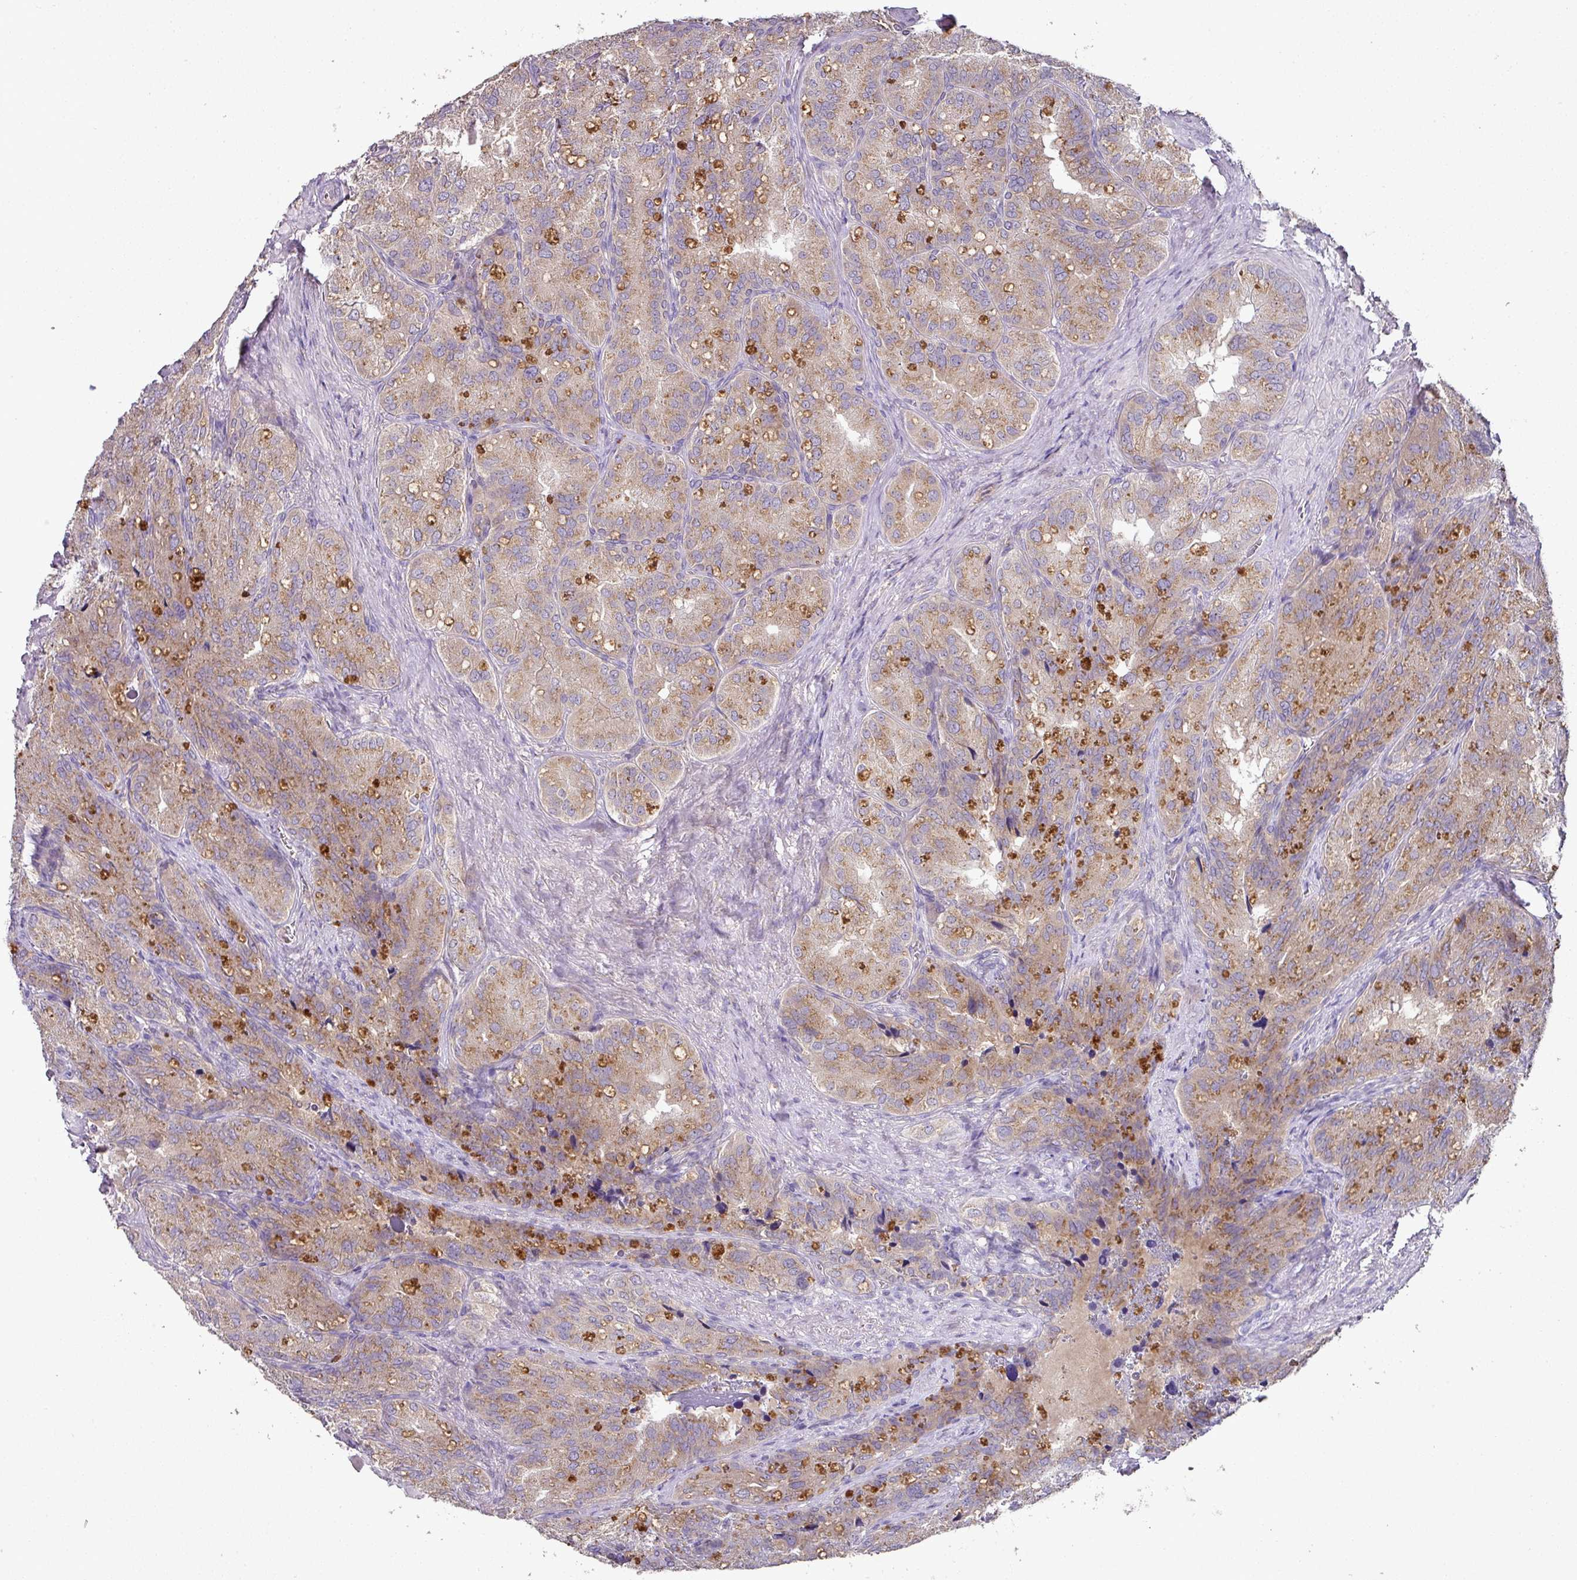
{"staining": {"intensity": "moderate", "quantity": "25%-75%", "location": "cytoplasmic/membranous"}, "tissue": "seminal vesicle", "cell_type": "Glandular cells", "image_type": "normal", "snomed": [{"axis": "morphology", "description": "Normal tissue, NOS"}, {"axis": "topography", "description": "Seminal veicle"}], "caption": "DAB (3,3'-diaminobenzidine) immunohistochemical staining of unremarkable human seminal vesicle reveals moderate cytoplasmic/membranous protein staining in about 25%-75% of glandular cells.", "gene": "SKIC2", "patient": {"sex": "male", "age": 69}}